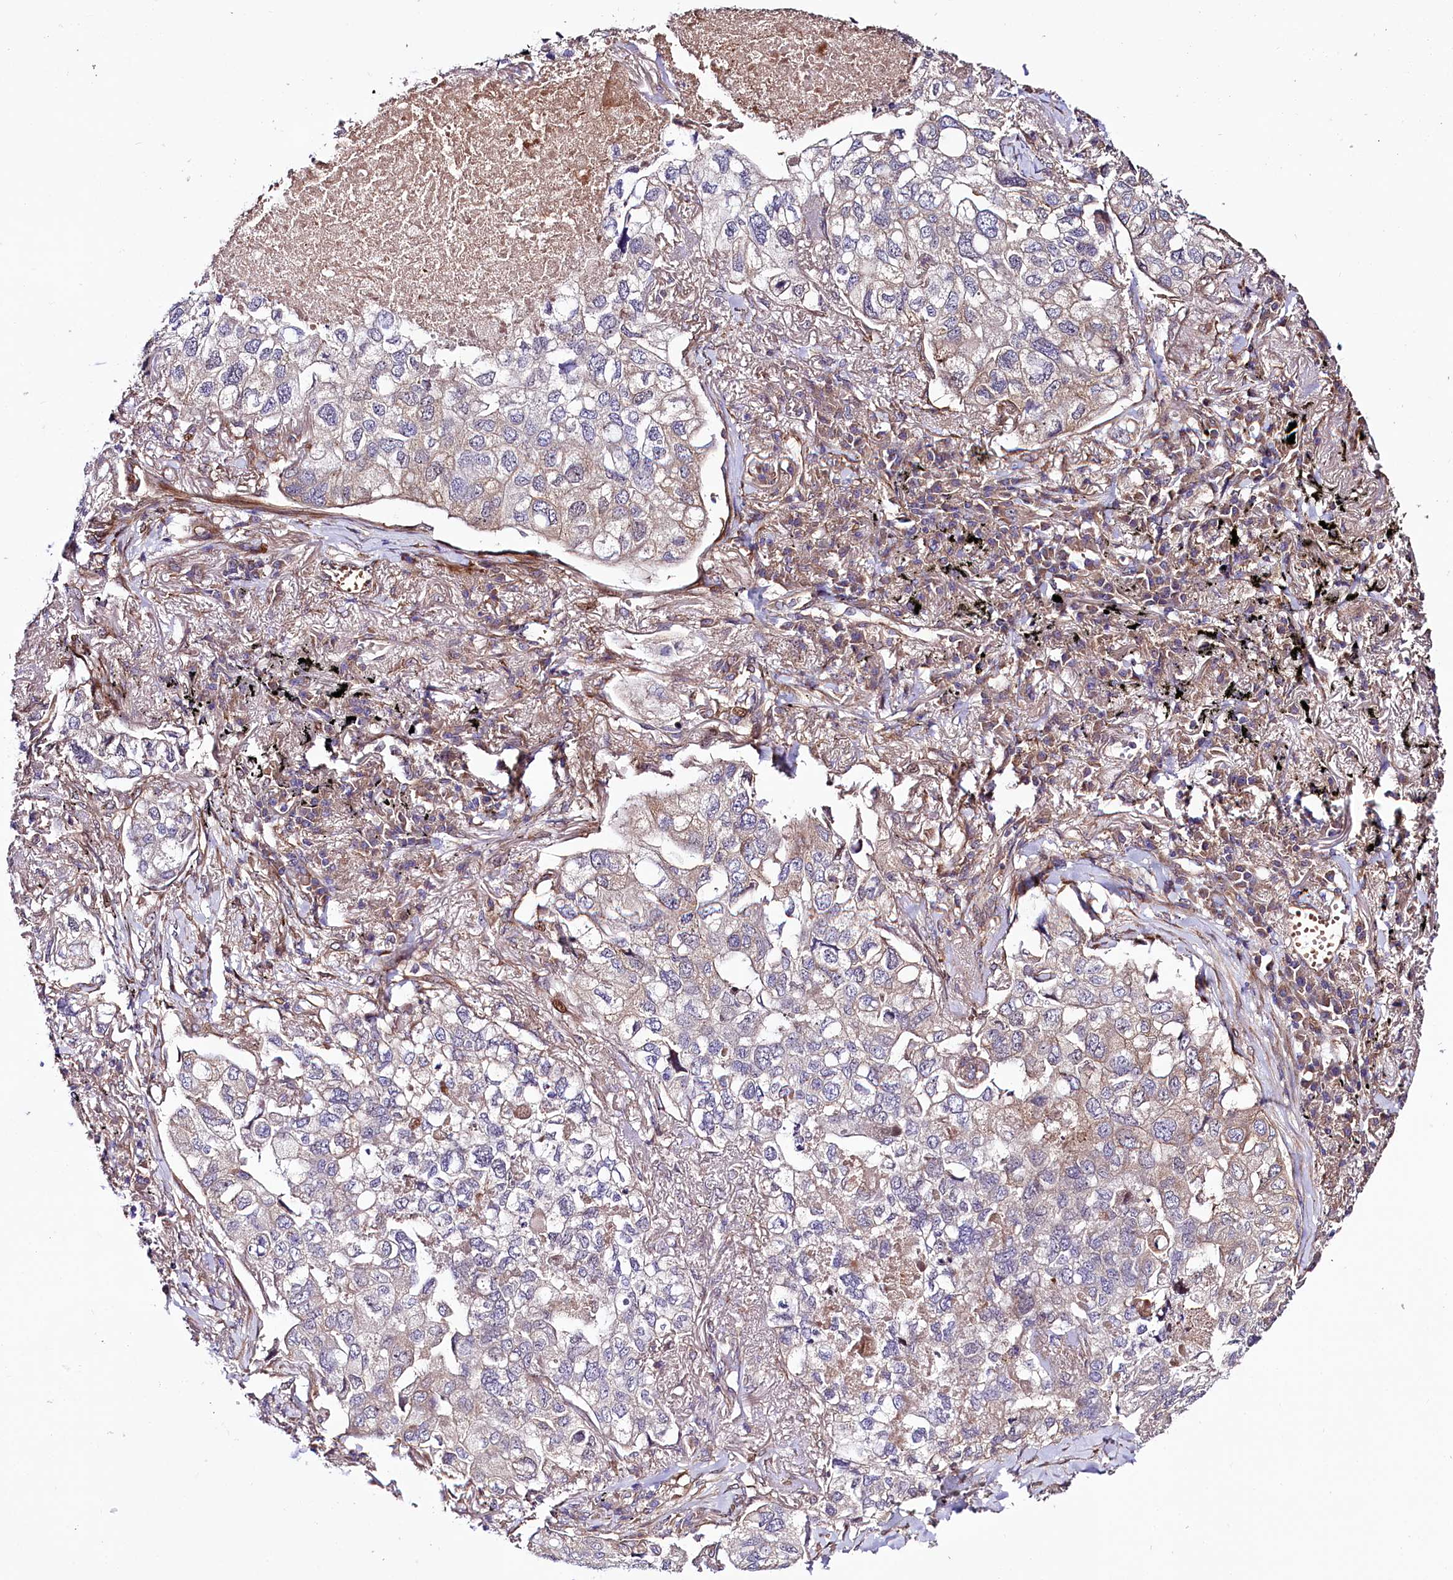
{"staining": {"intensity": "weak", "quantity": "<25%", "location": "cytoplasmic/membranous"}, "tissue": "lung cancer", "cell_type": "Tumor cells", "image_type": "cancer", "snomed": [{"axis": "morphology", "description": "Adenocarcinoma, NOS"}, {"axis": "topography", "description": "Lung"}], "caption": "There is no significant positivity in tumor cells of lung adenocarcinoma.", "gene": "PDZRN3", "patient": {"sex": "male", "age": 65}}